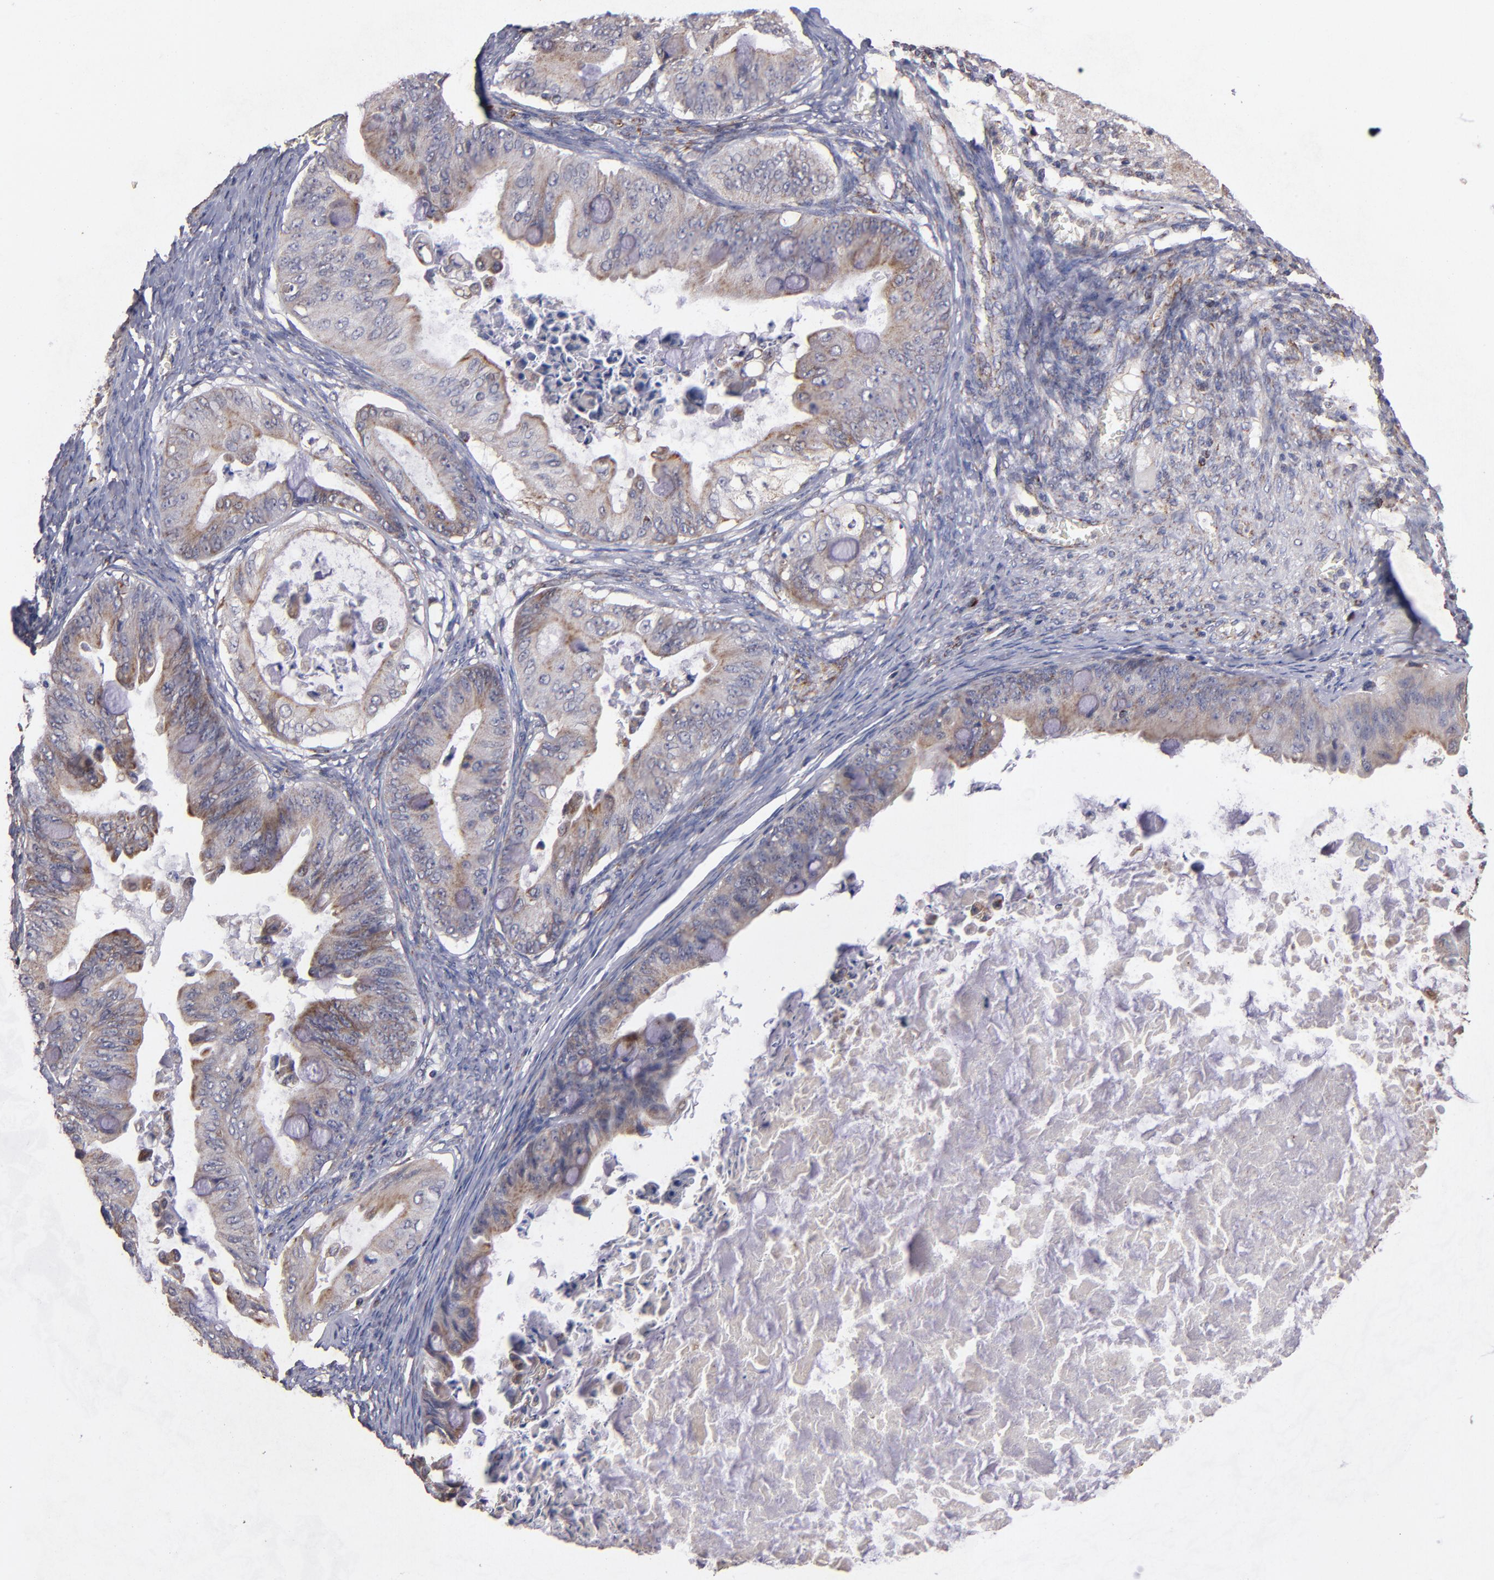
{"staining": {"intensity": "weak", "quantity": ">75%", "location": "cytoplasmic/membranous"}, "tissue": "ovarian cancer", "cell_type": "Tumor cells", "image_type": "cancer", "snomed": [{"axis": "morphology", "description": "Cystadenocarcinoma, mucinous, NOS"}, {"axis": "topography", "description": "Ovary"}], "caption": "Immunohistochemistry image of mucinous cystadenocarcinoma (ovarian) stained for a protein (brown), which reveals low levels of weak cytoplasmic/membranous expression in approximately >75% of tumor cells.", "gene": "TIMM9", "patient": {"sex": "female", "age": 37}}